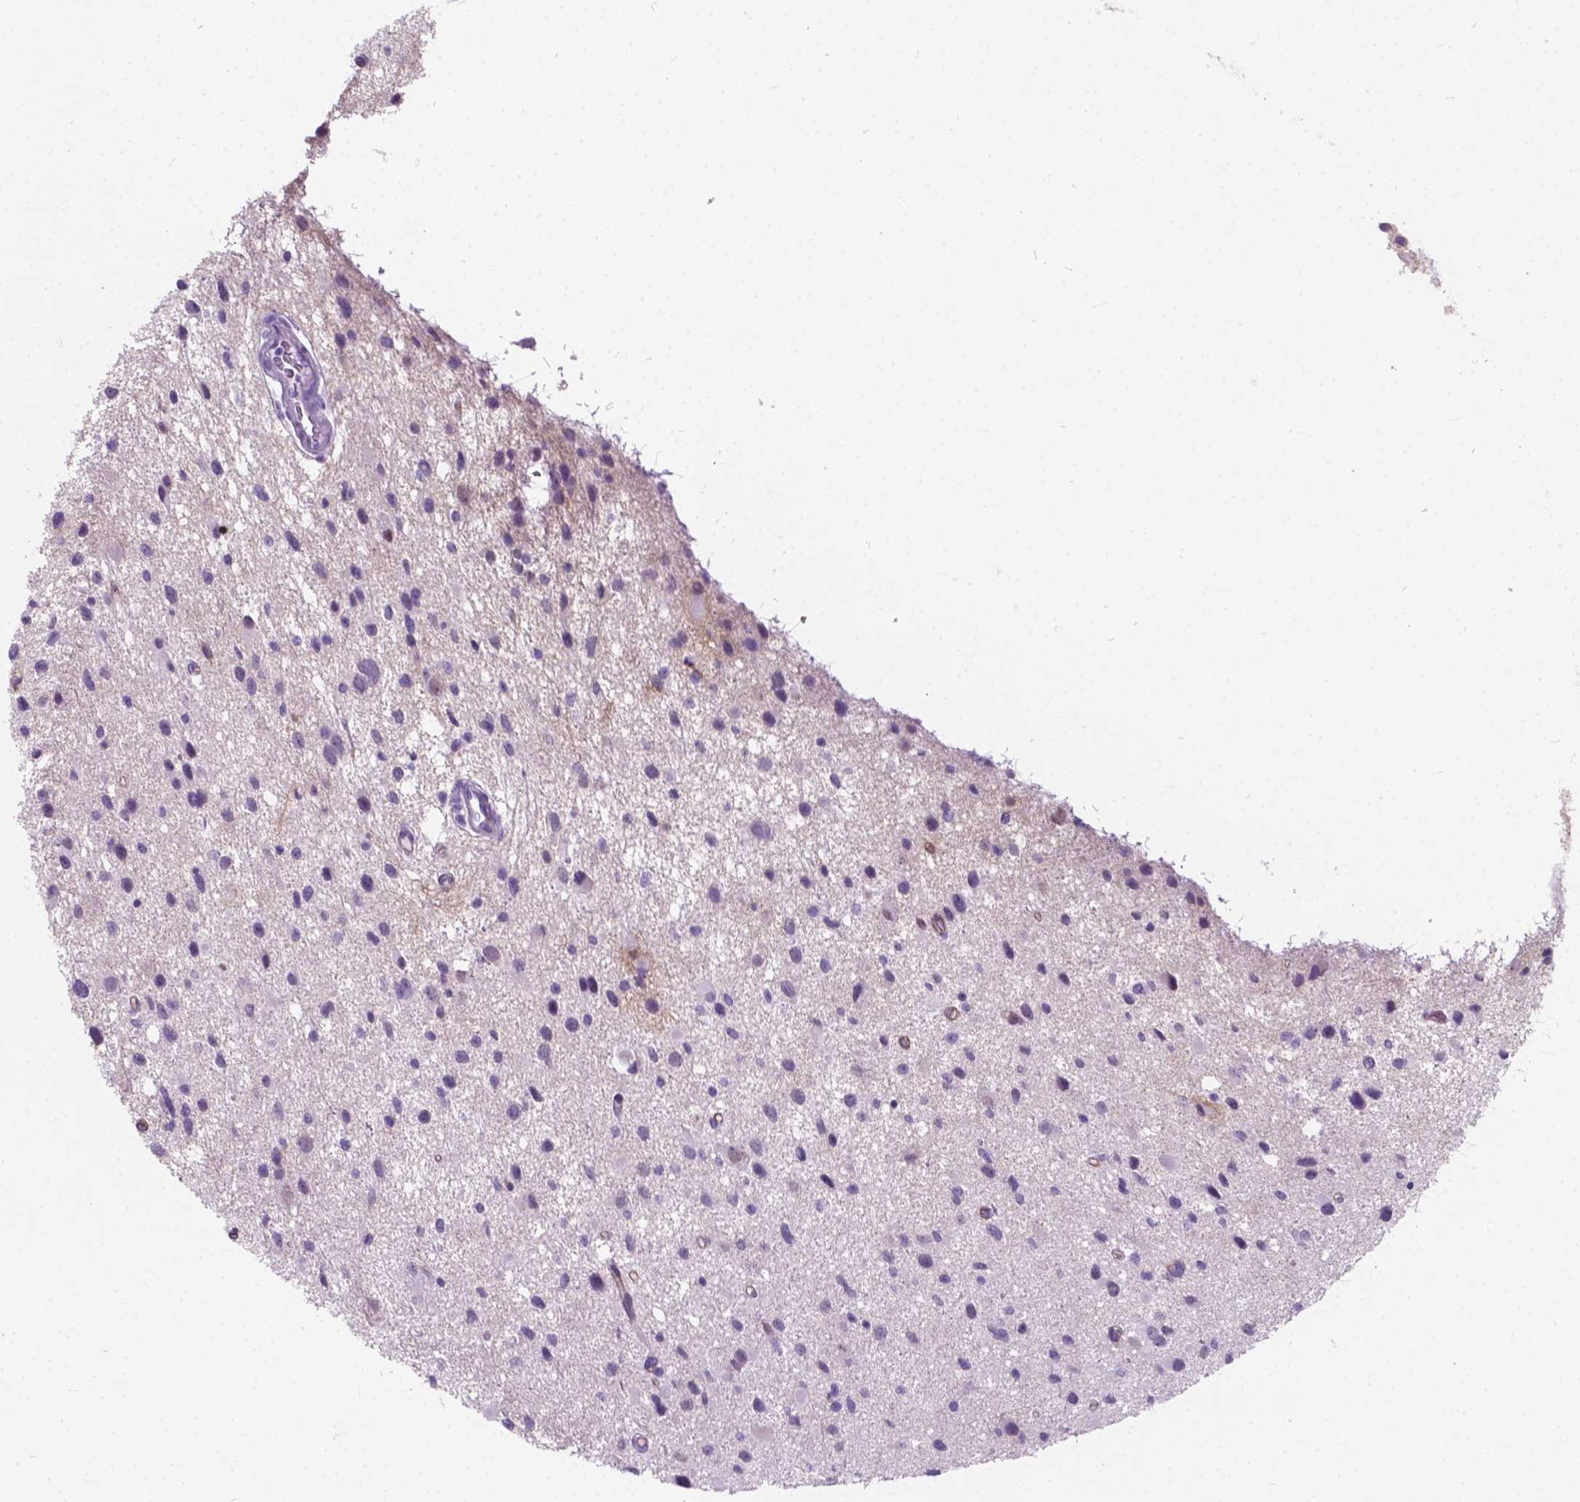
{"staining": {"intensity": "negative", "quantity": "none", "location": "none"}, "tissue": "glioma", "cell_type": "Tumor cells", "image_type": "cancer", "snomed": [{"axis": "morphology", "description": "Glioma, malignant, Low grade"}, {"axis": "topography", "description": "Brain"}], "caption": "Image shows no significant protein staining in tumor cells of malignant glioma (low-grade).", "gene": "KIAA0040", "patient": {"sex": "female", "age": 32}}